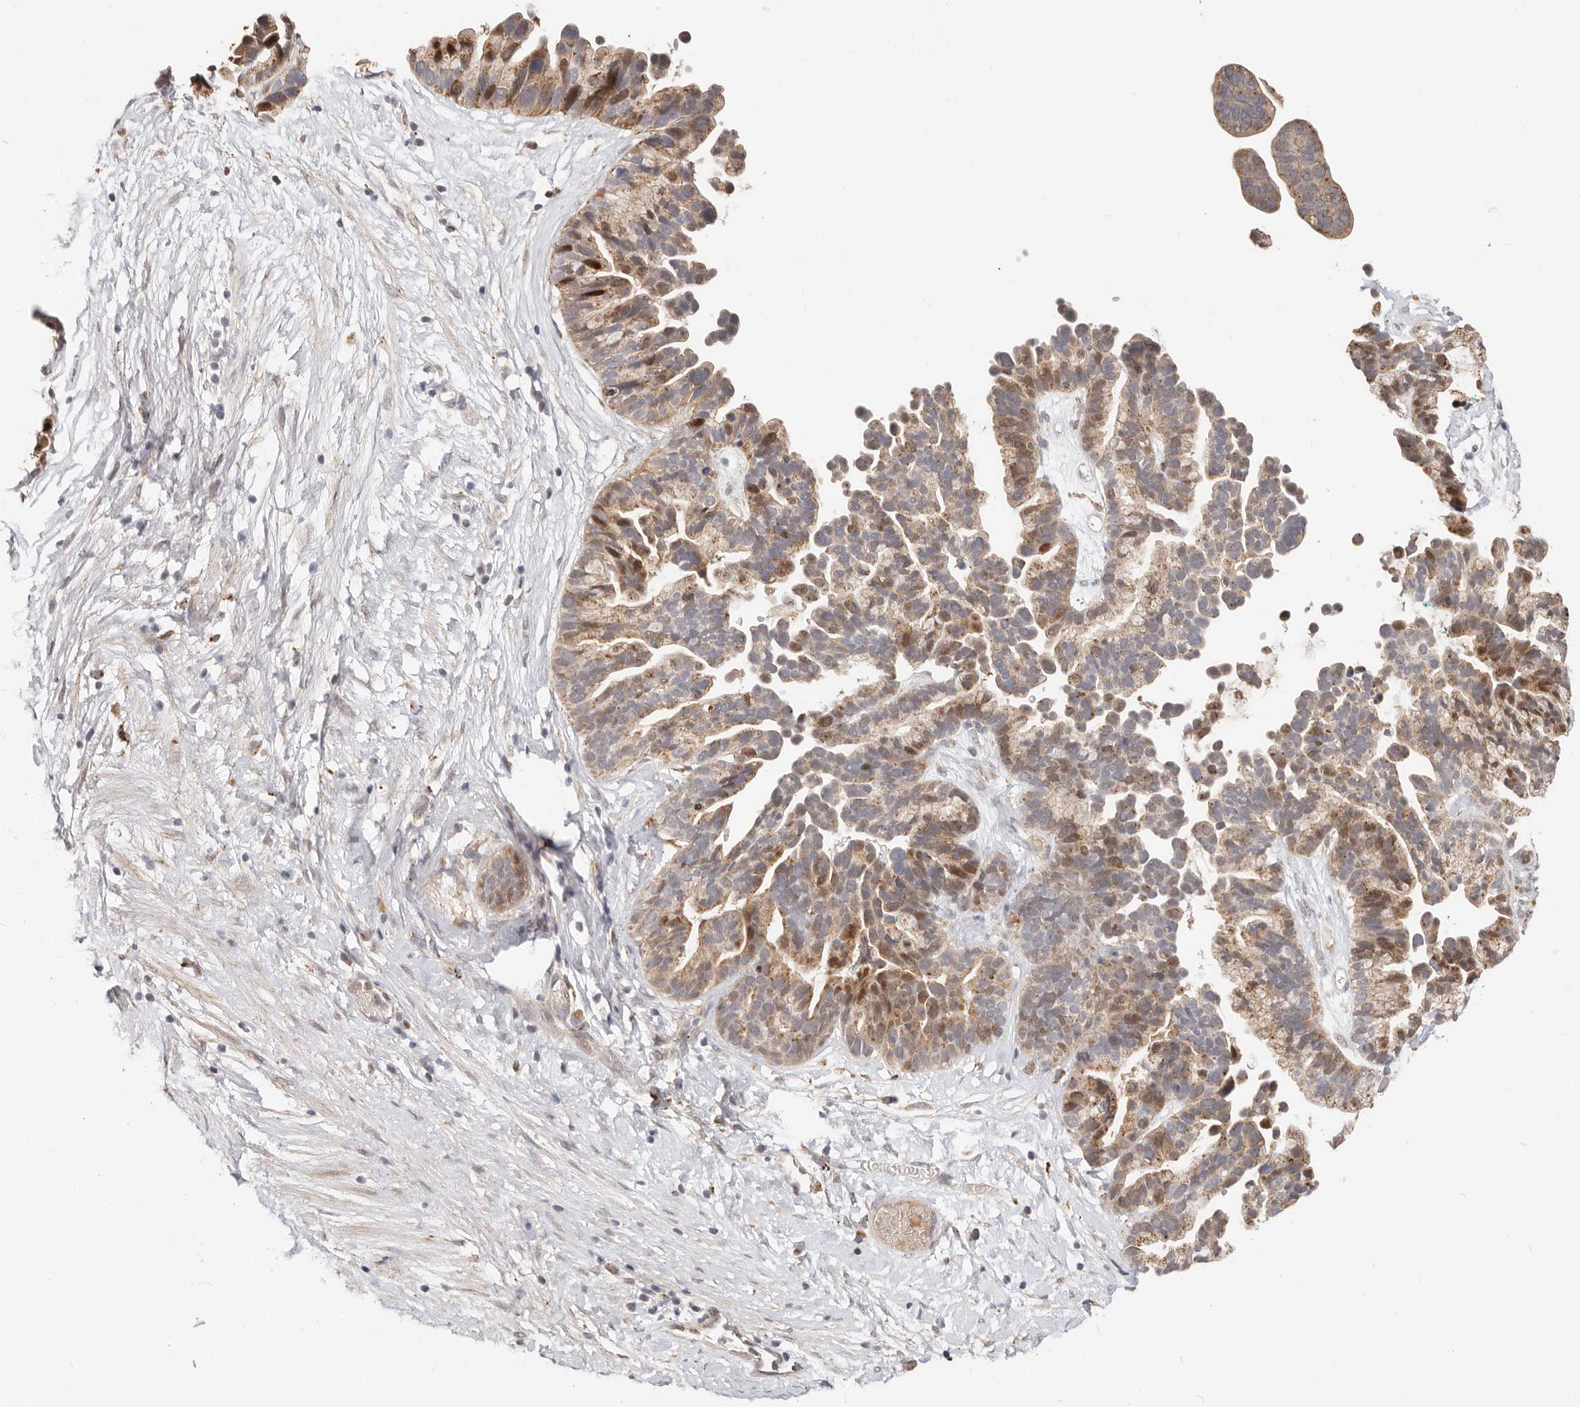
{"staining": {"intensity": "moderate", "quantity": ">75%", "location": "cytoplasmic/membranous,nuclear"}, "tissue": "ovarian cancer", "cell_type": "Tumor cells", "image_type": "cancer", "snomed": [{"axis": "morphology", "description": "Cystadenocarcinoma, serous, NOS"}, {"axis": "topography", "description": "Ovary"}], "caption": "This photomicrograph exhibits immunohistochemistry (IHC) staining of ovarian cancer (serous cystadenocarcinoma), with medium moderate cytoplasmic/membranous and nuclear expression in approximately >75% of tumor cells.", "gene": "ZRANB1", "patient": {"sex": "female", "age": 56}}